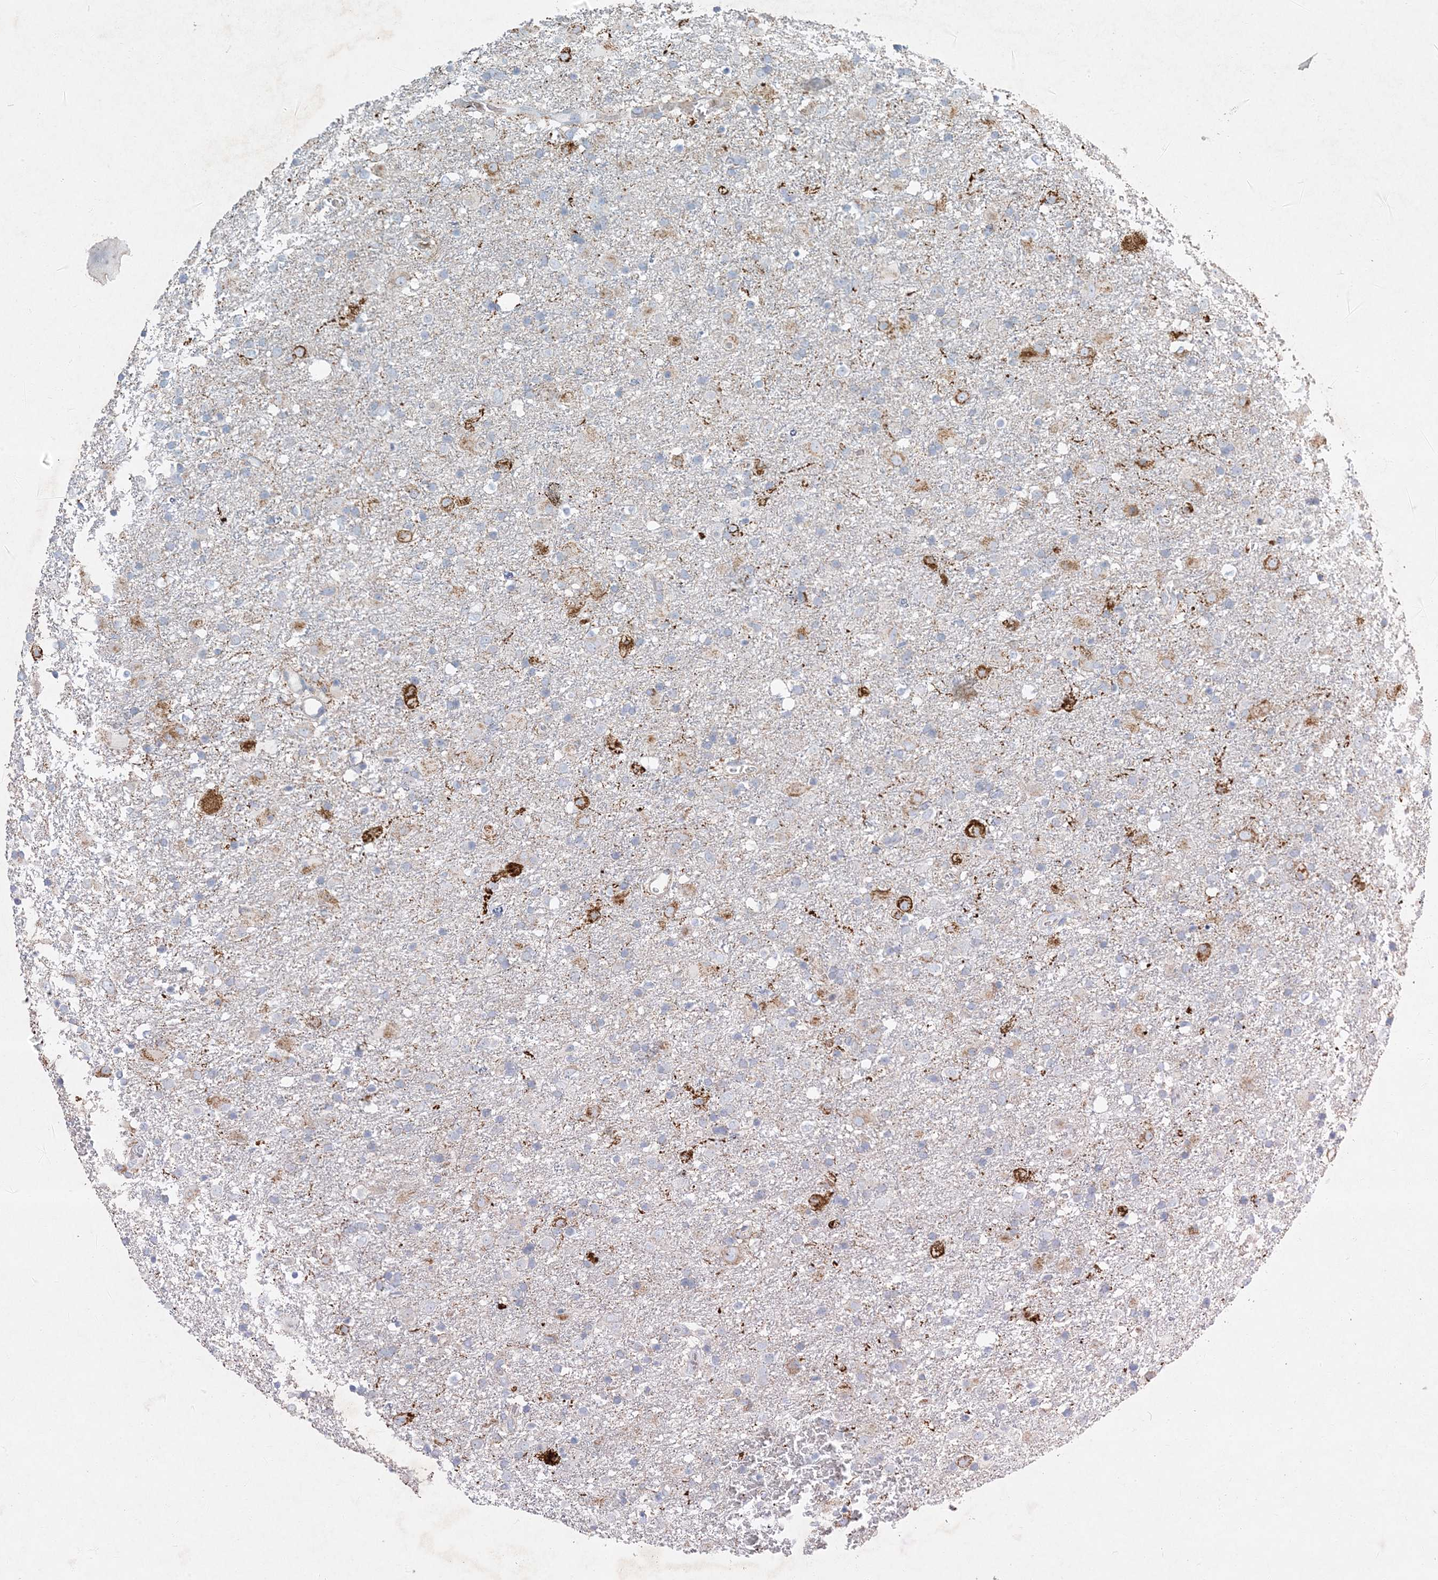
{"staining": {"intensity": "negative", "quantity": "none", "location": "none"}, "tissue": "glioma", "cell_type": "Tumor cells", "image_type": "cancer", "snomed": [{"axis": "morphology", "description": "Glioma, malignant, Low grade"}, {"axis": "topography", "description": "Brain"}], "caption": "IHC histopathology image of neoplastic tissue: malignant low-grade glioma stained with DAB displays no significant protein positivity in tumor cells.", "gene": "LTN1", "patient": {"sex": "male", "age": 65}}